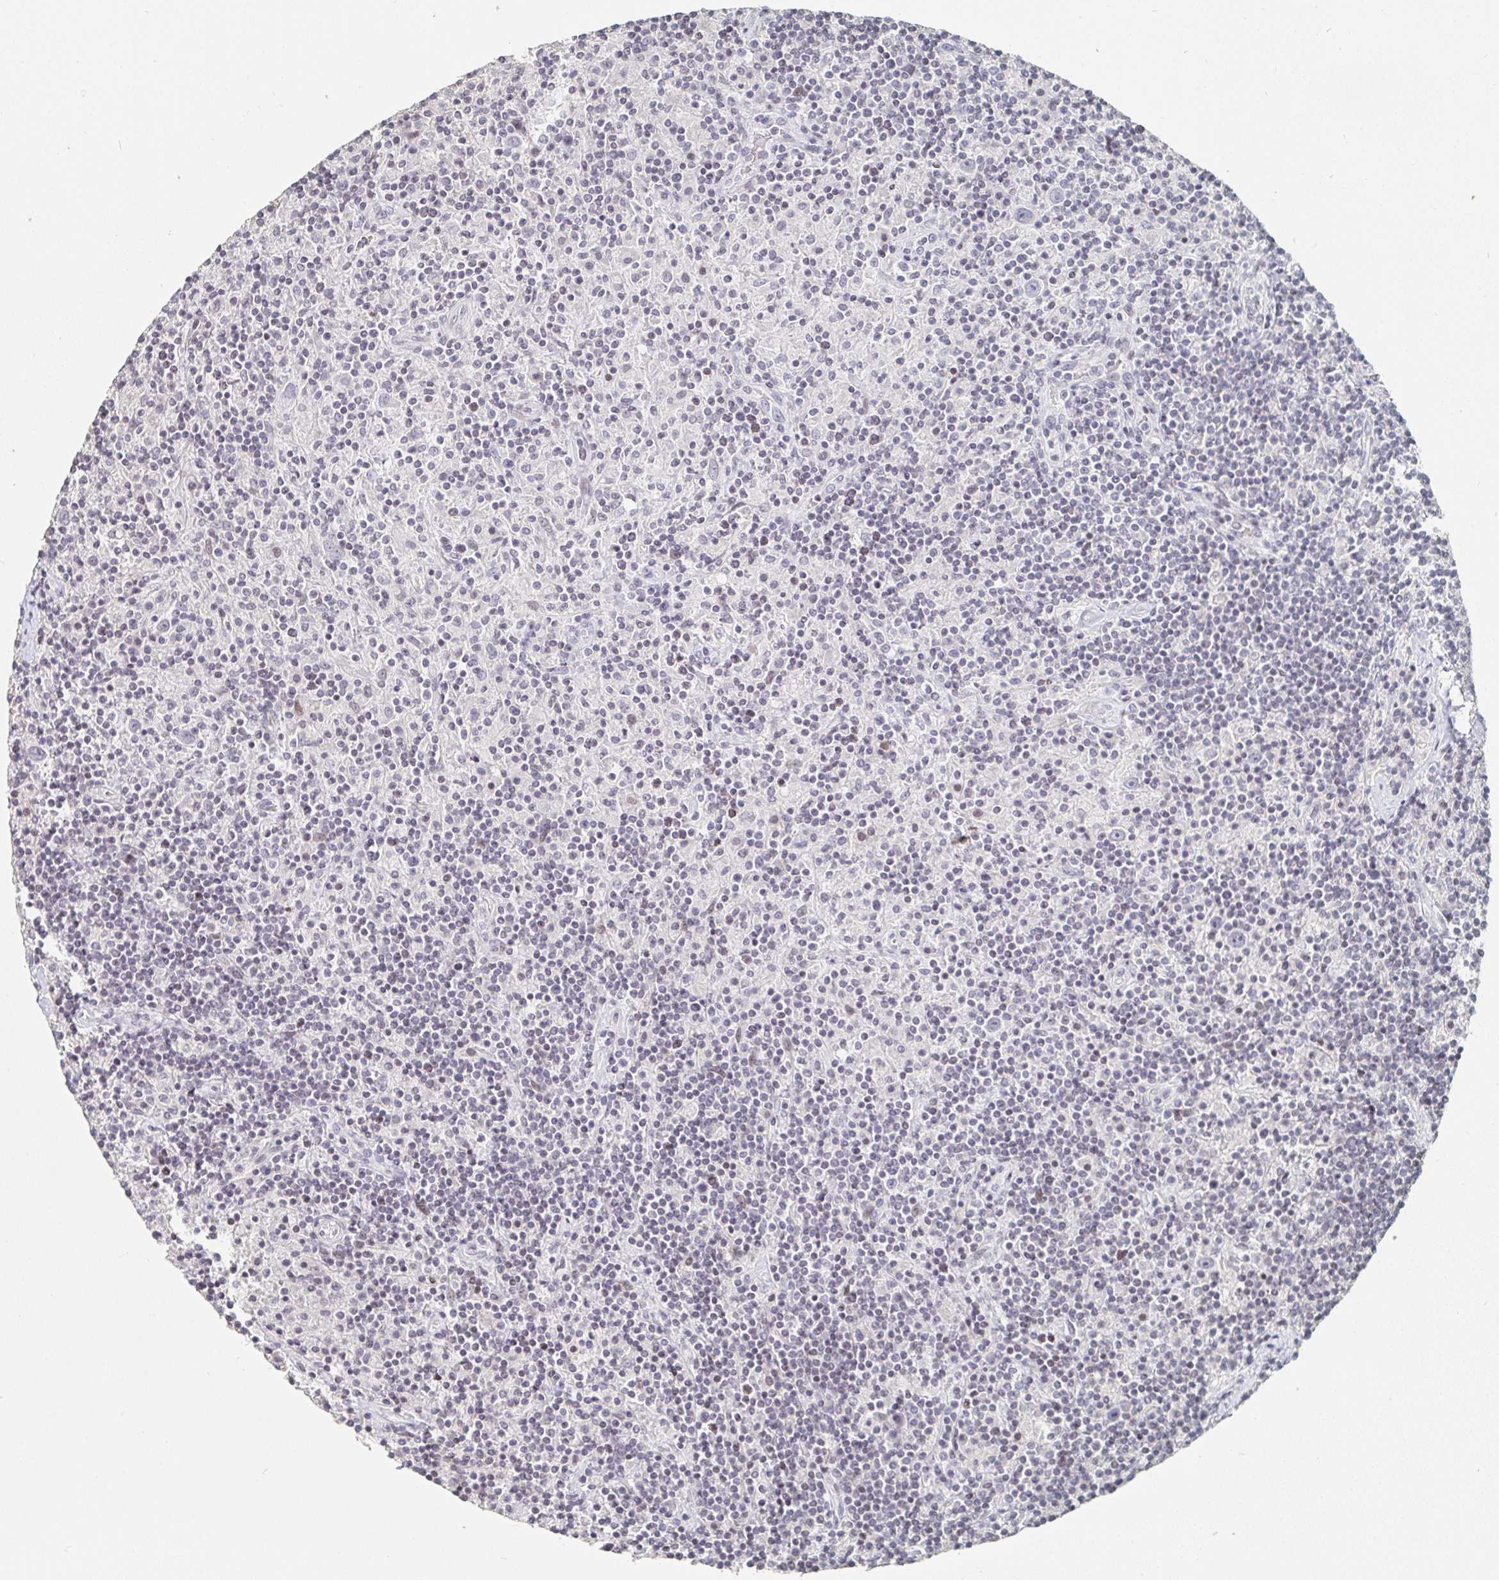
{"staining": {"intensity": "negative", "quantity": "none", "location": "none"}, "tissue": "lymphoma", "cell_type": "Tumor cells", "image_type": "cancer", "snomed": [{"axis": "morphology", "description": "Hodgkin's disease, NOS"}, {"axis": "topography", "description": "Lymph node"}], "caption": "Protein analysis of Hodgkin's disease demonstrates no significant positivity in tumor cells.", "gene": "NME9", "patient": {"sex": "male", "age": 70}}